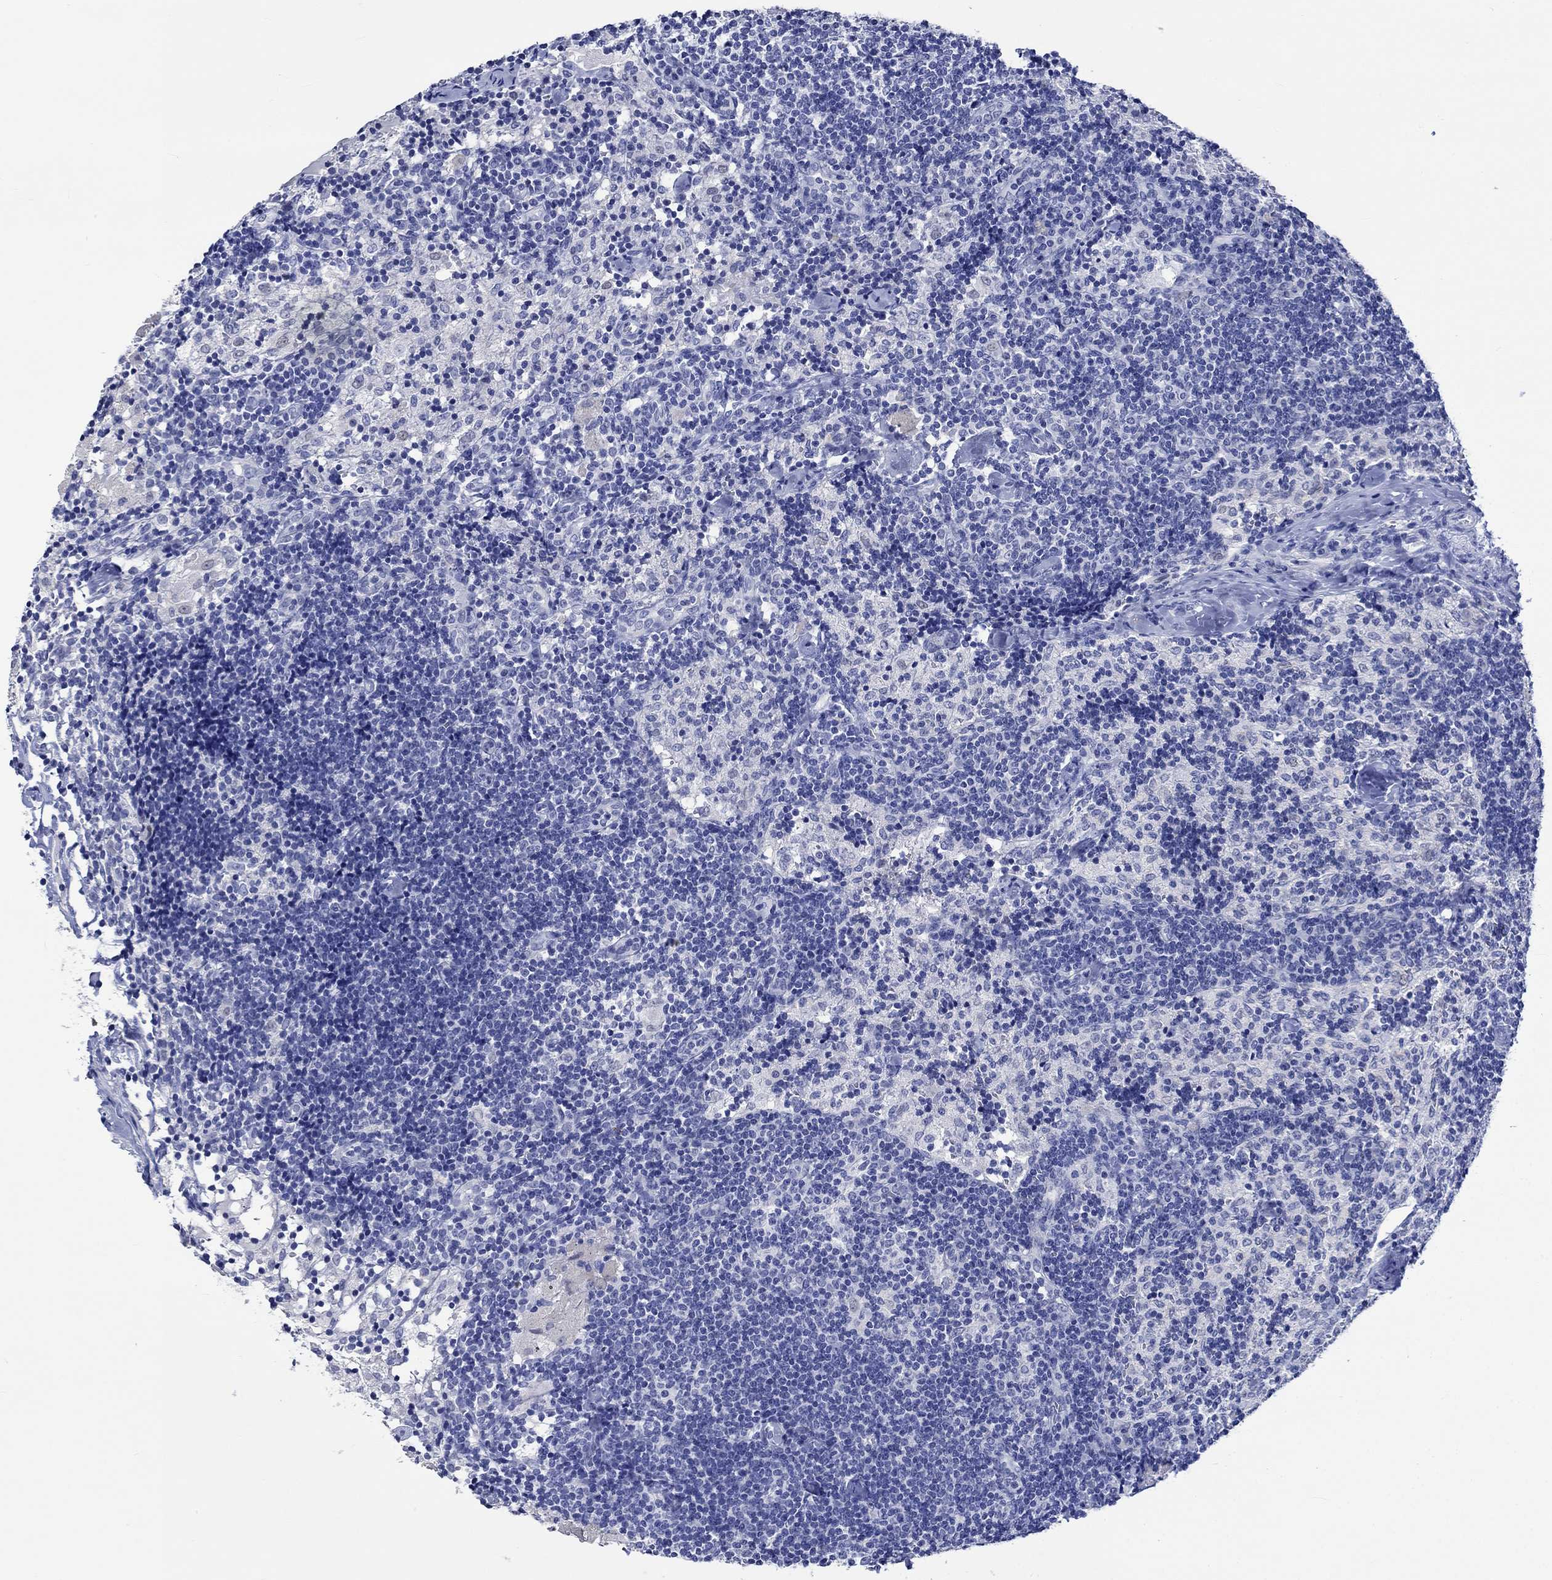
{"staining": {"intensity": "negative", "quantity": "none", "location": "none"}, "tissue": "lymph node", "cell_type": "Germinal center cells", "image_type": "normal", "snomed": [{"axis": "morphology", "description": "Normal tissue, NOS"}, {"axis": "topography", "description": "Lymph node"}], "caption": "Immunohistochemistry (IHC) micrograph of unremarkable lymph node stained for a protein (brown), which shows no positivity in germinal center cells.", "gene": "KLHL35", "patient": {"sex": "female", "age": 52}}